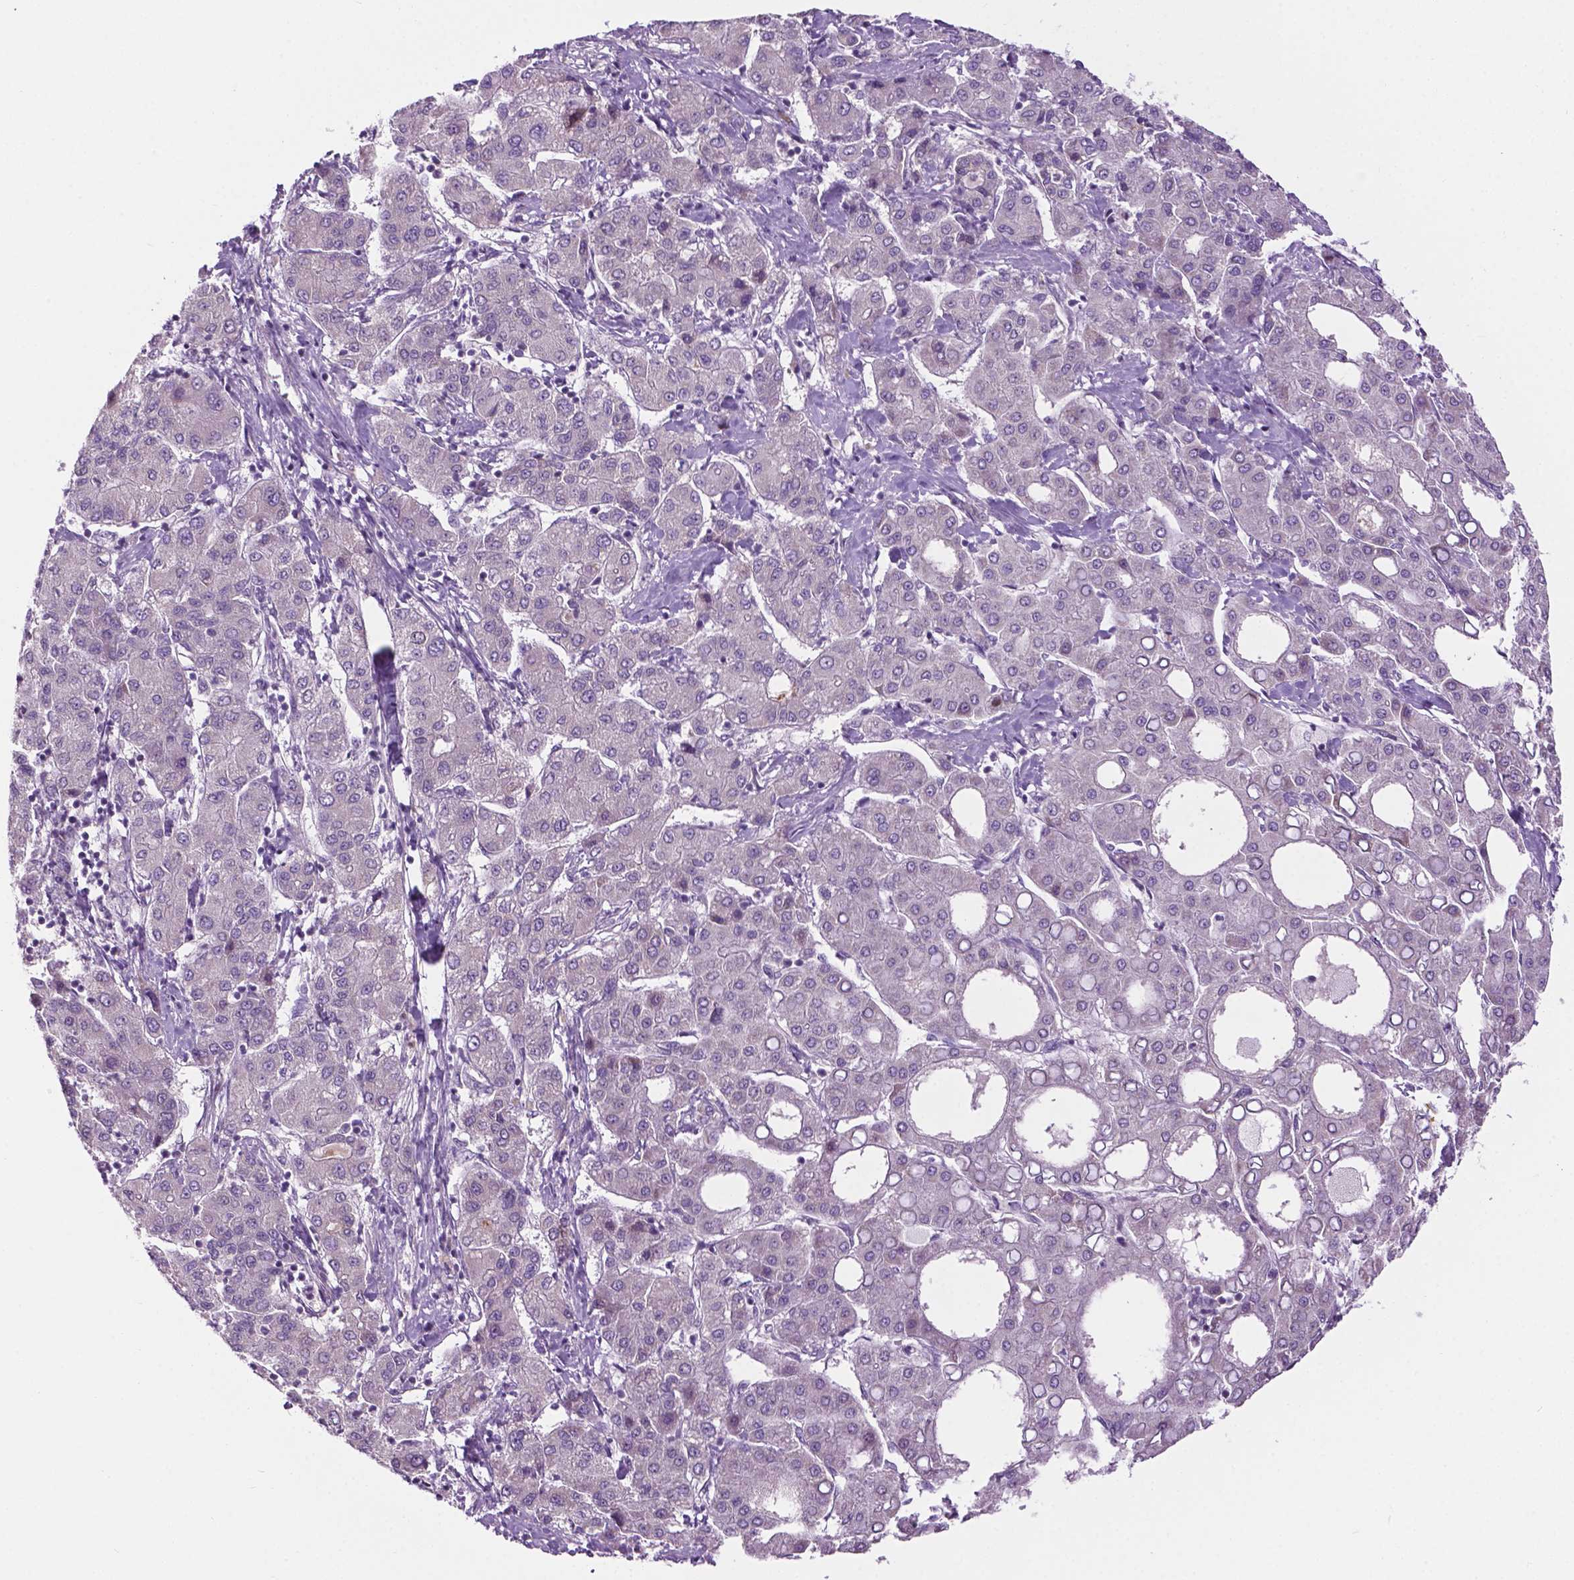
{"staining": {"intensity": "negative", "quantity": "none", "location": "none"}, "tissue": "liver cancer", "cell_type": "Tumor cells", "image_type": "cancer", "snomed": [{"axis": "morphology", "description": "Carcinoma, Hepatocellular, NOS"}, {"axis": "topography", "description": "Liver"}], "caption": "A high-resolution micrograph shows immunohistochemistry staining of hepatocellular carcinoma (liver), which shows no significant staining in tumor cells.", "gene": "DENND4A", "patient": {"sex": "male", "age": 65}}